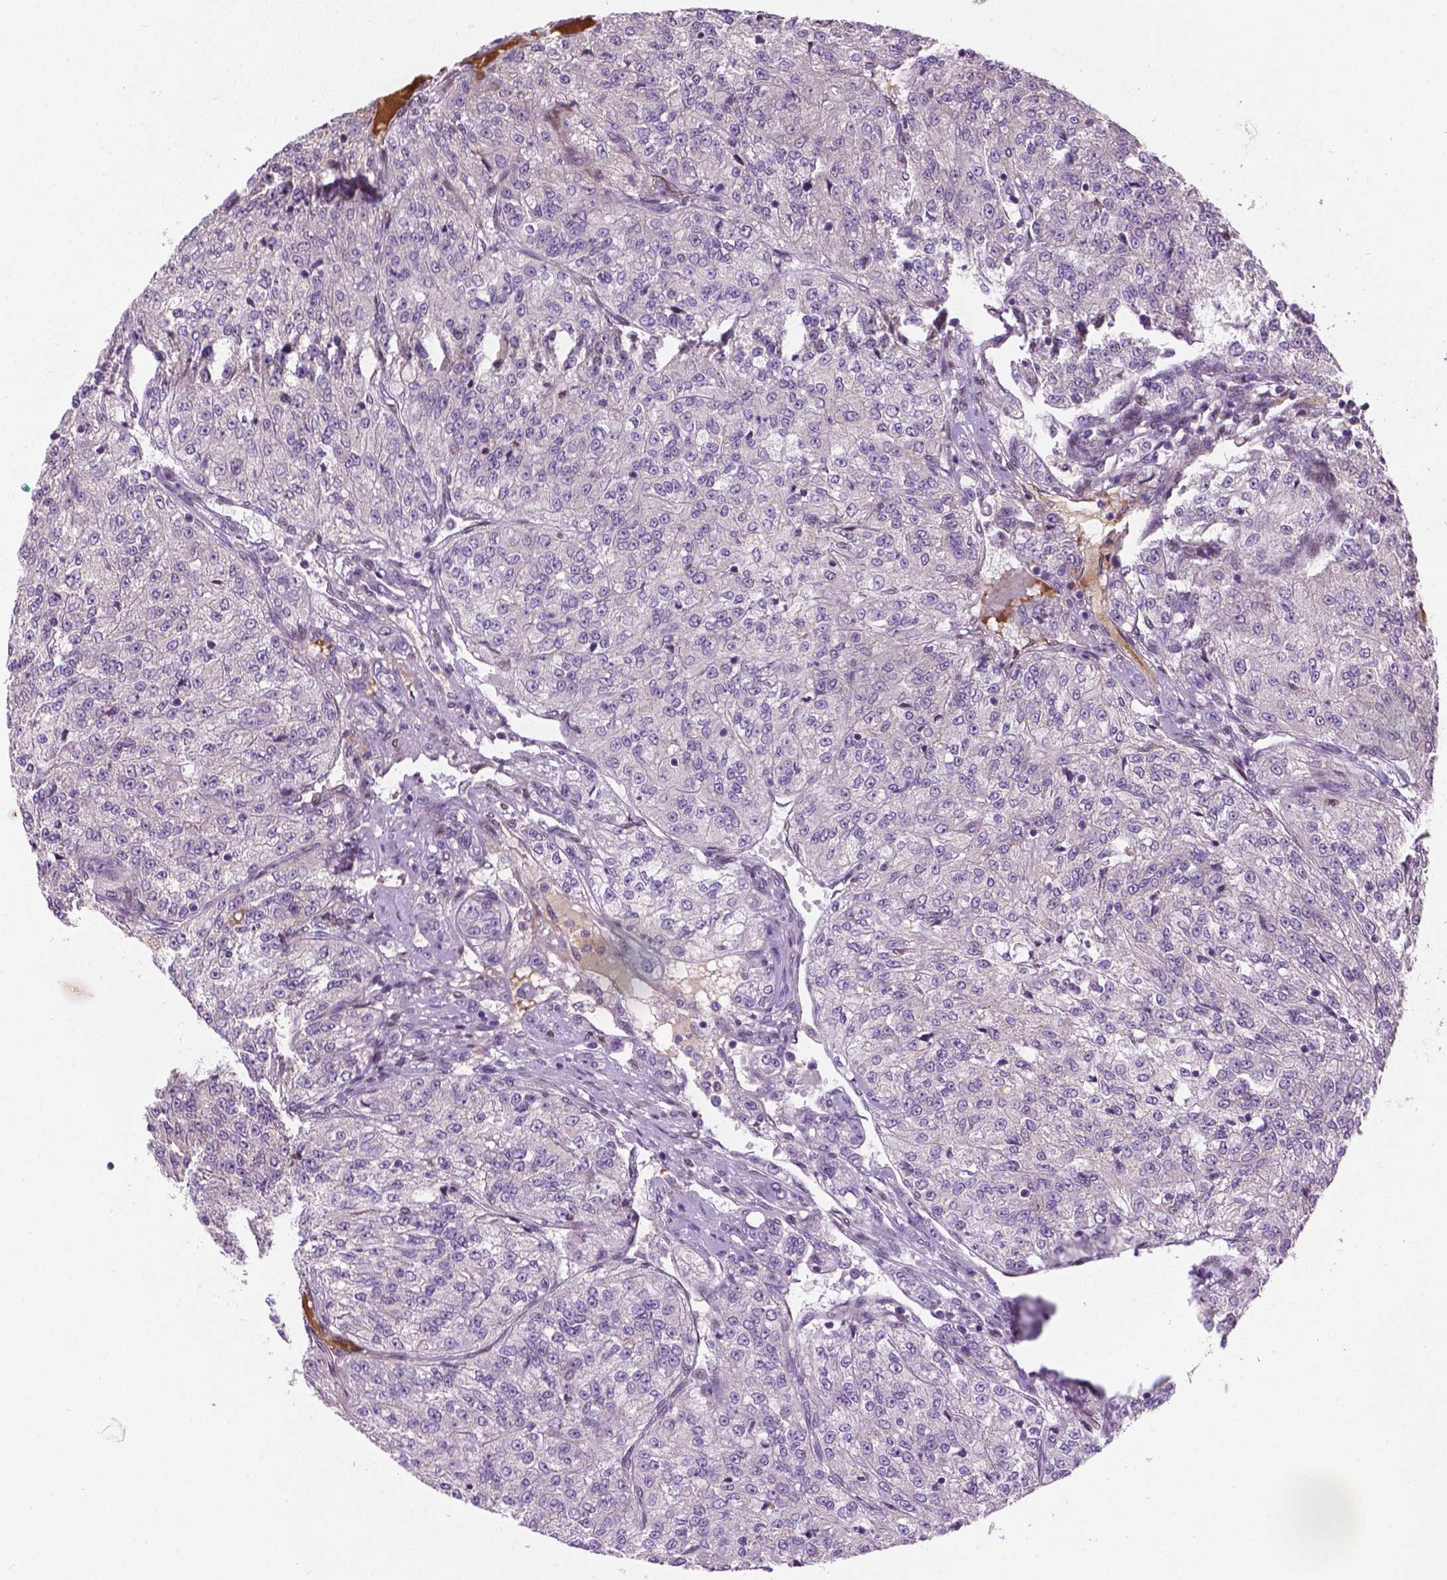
{"staining": {"intensity": "negative", "quantity": "none", "location": "none"}, "tissue": "renal cancer", "cell_type": "Tumor cells", "image_type": "cancer", "snomed": [{"axis": "morphology", "description": "Adenocarcinoma, NOS"}, {"axis": "topography", "description": "Kidney"}], "caption": "Human renal cancer (adenocarcinoma) stained for a protein using immunohistochemistry reveals no staining in tumor cells.", "gene": "IRF6", "patient": {"sex": "female", "age": 63}}